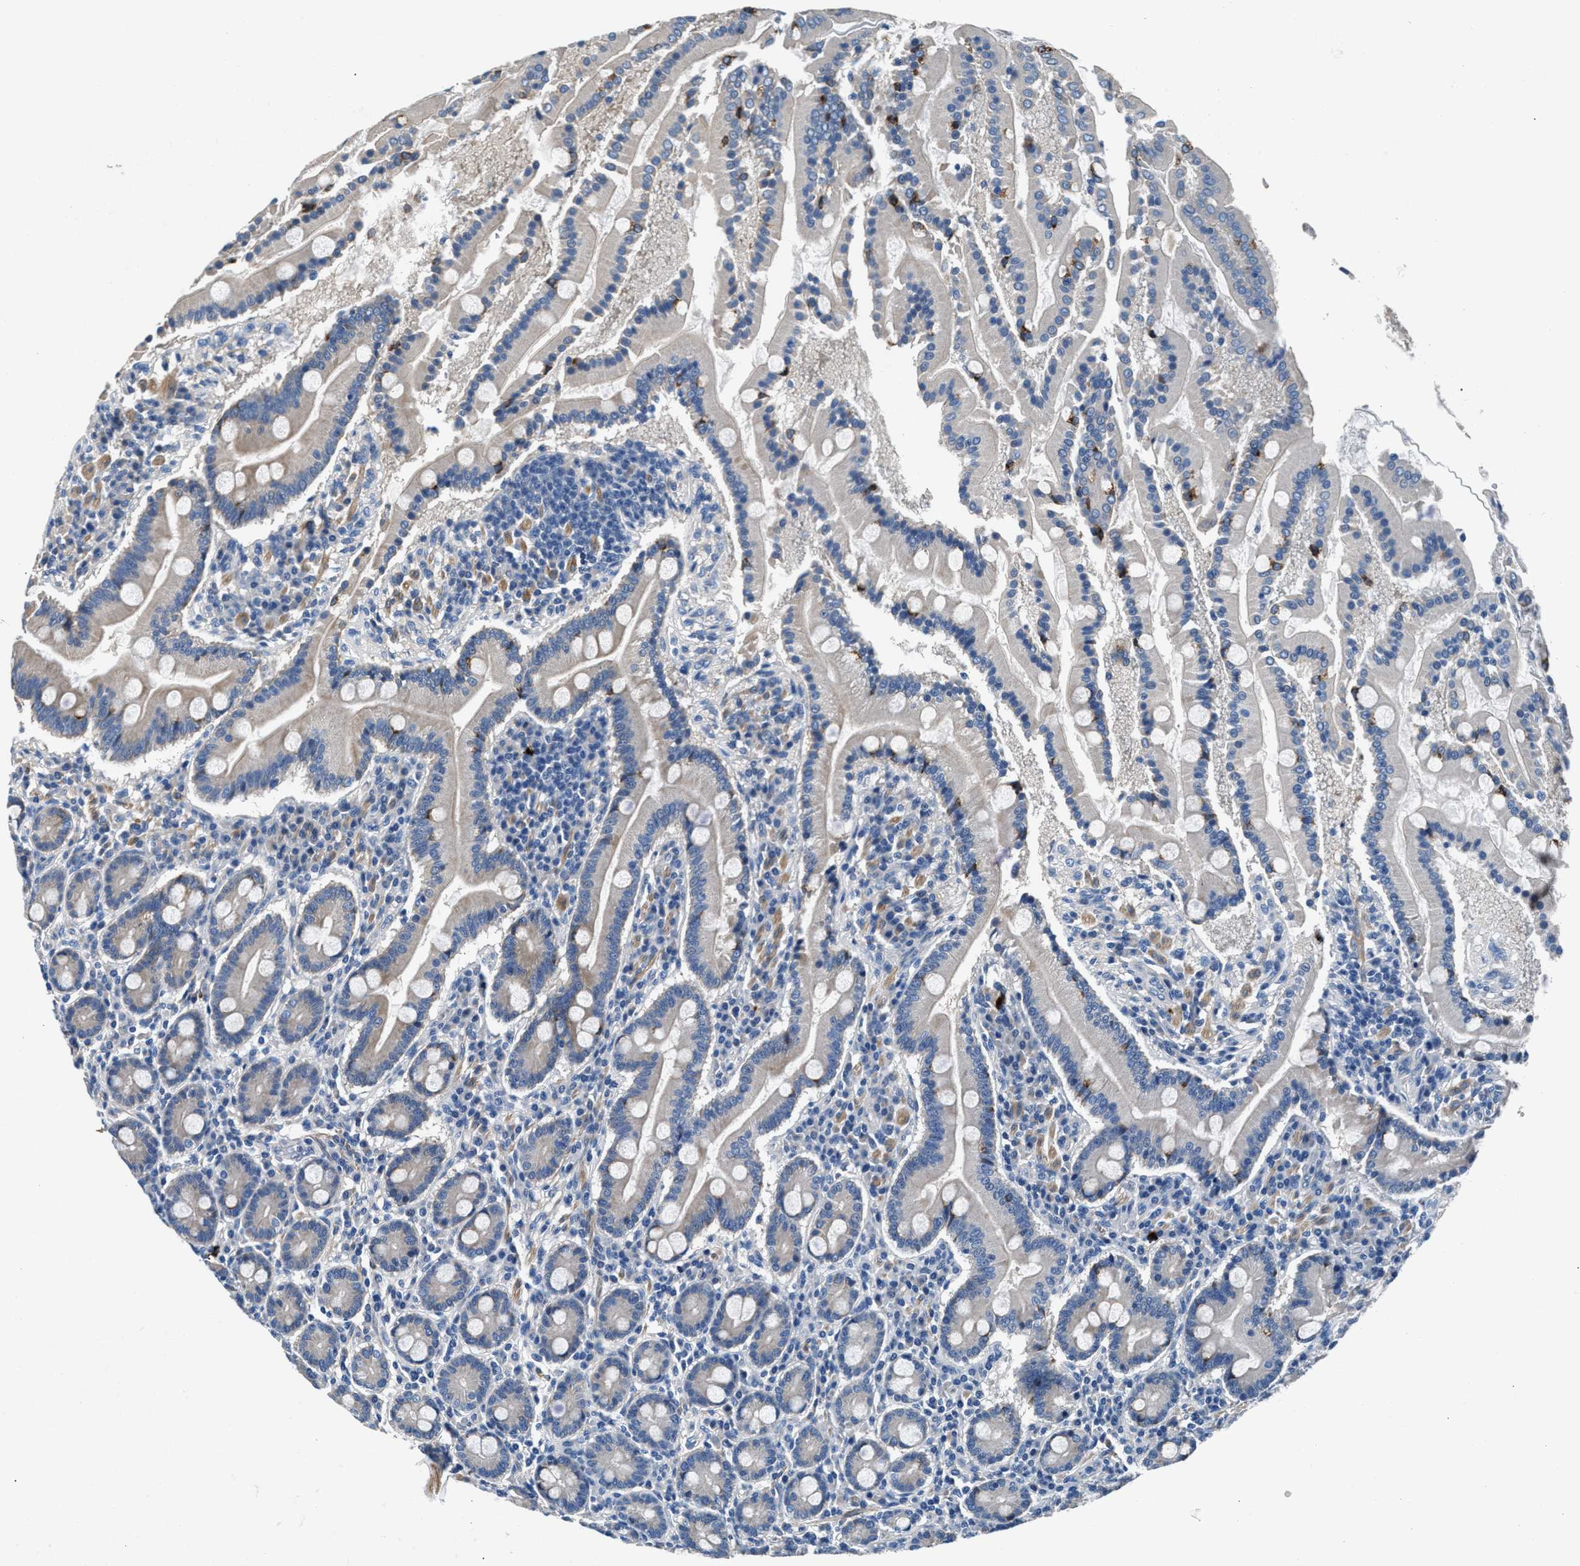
{"staining": {"intensity": "moderate", "quantity": ">75%", "location": "cytoplasmic/membranous"}, "tissue": "duodenum", "cell_type": "Glandular cells", "image_type": "normal", "snomed": [{"axis": "morphology", "description": "Normal tissue, NOS"}, {"axis": "topography", "description": "Duodenum"}], "caption": "This histopathology image shows normal duodenum stained with immunohistochemistry (IHC) to label a protein in brown. The cytoplasmic/membranous of glandular cells show moderate positivity for the protein. Nuclei are counter-stained blue.", "gene": "CDRT4", "patient": {"sex": "male", "age": 50}}